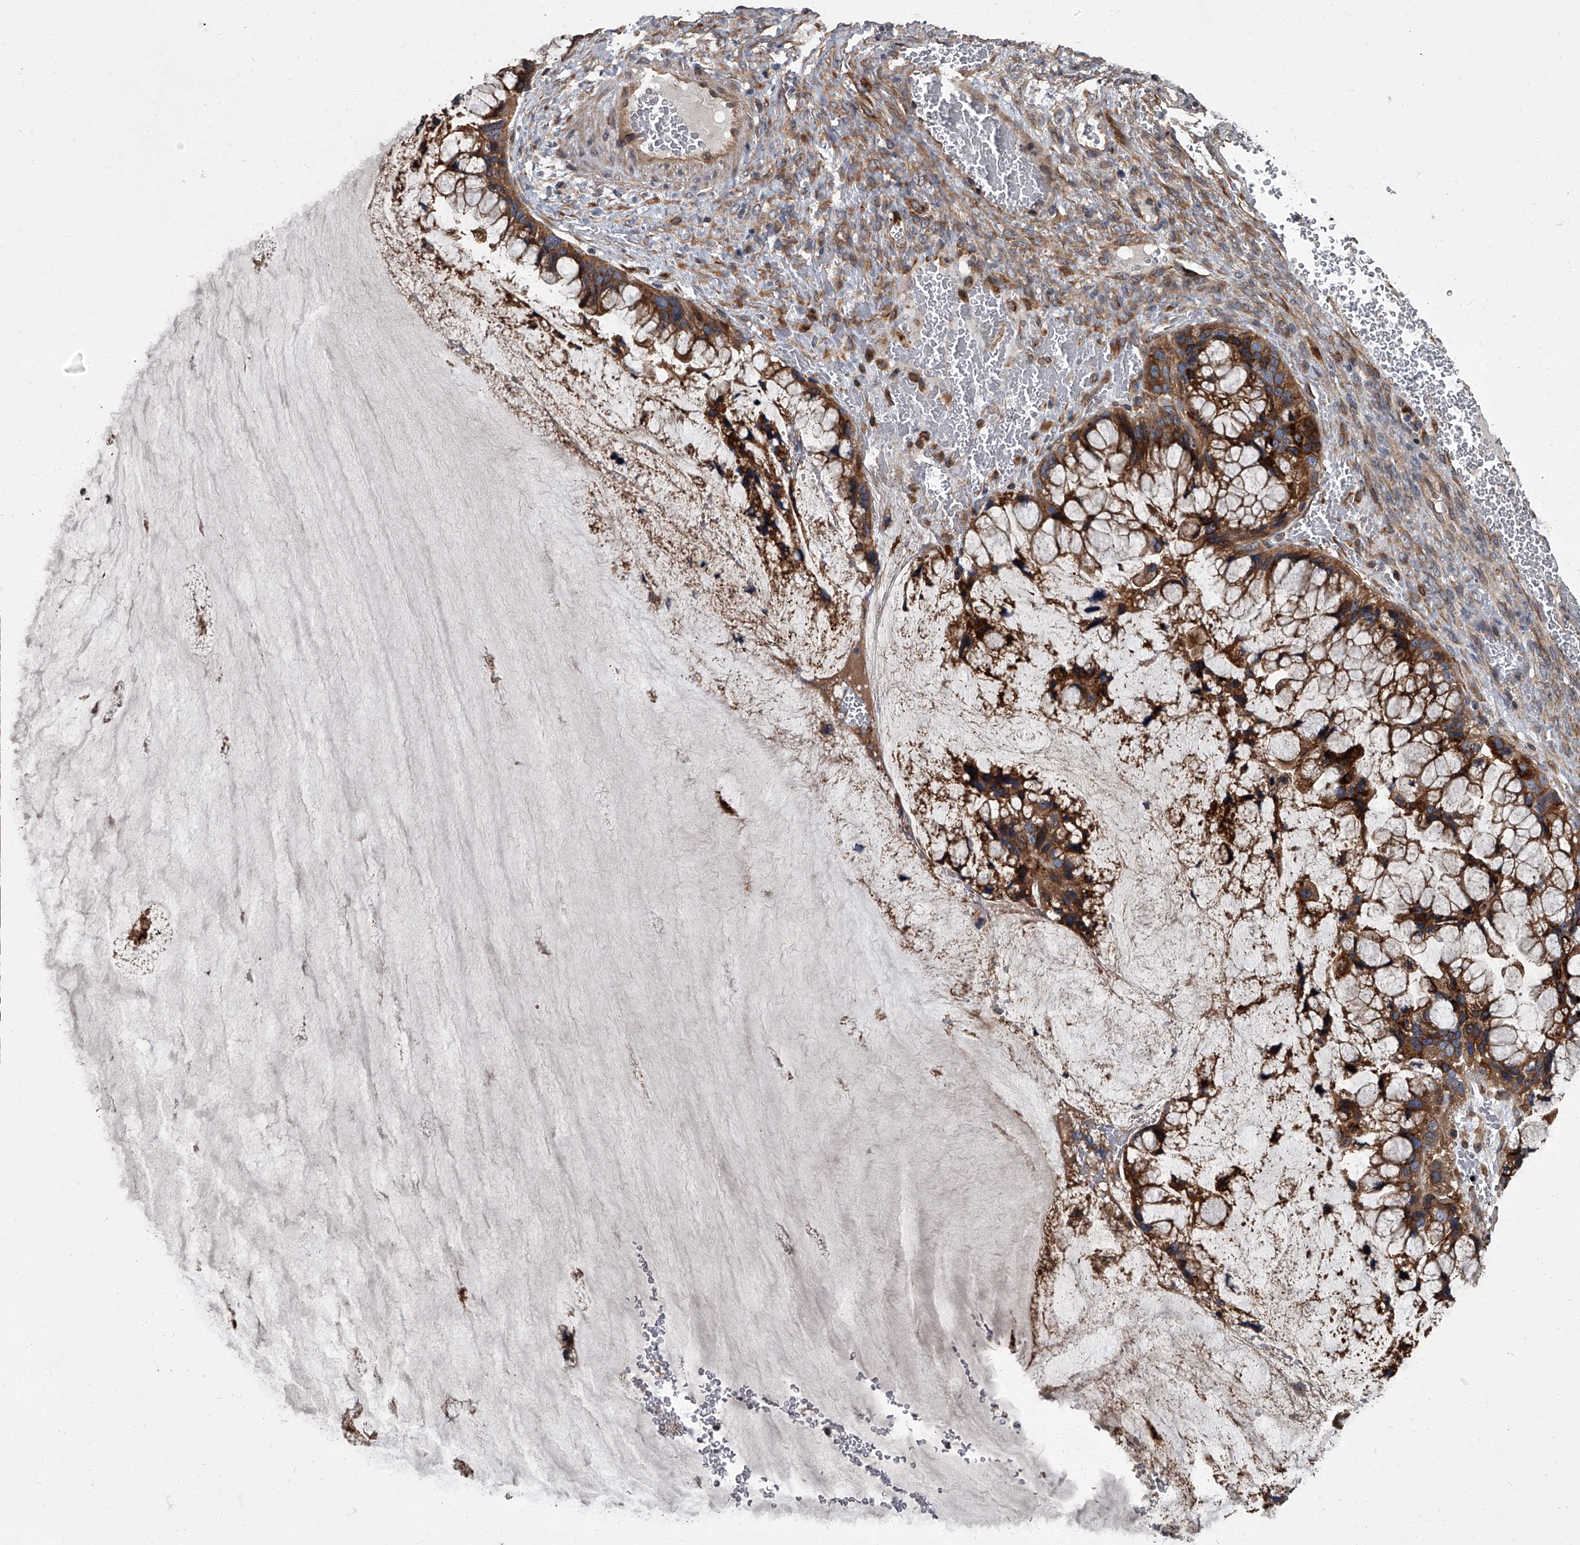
{"staining": {"intensity": "moderate", "quantity": ">75%", "location": "cytoplasmic/membranous"}, "tissue": "ovarian cancer", "cell_type": "Tumor cells", "image_type": "cancer", "snomed": [{"axis": "morphology", "description": "Cystadenocarcinoma, mucinous, NOS"}, {"axis": "topography", "description": "Ovary"}], "caption": "A high-resolution micrograph shows immunohistochemistry staining of ovarian mucinous cystadenocarcinoma, which displays moderate cytoplasmic/membranous positivity in about >75% of tumor cells.", "gene": "SIRT4", "patient": {"sex": "female", "age": 37}}